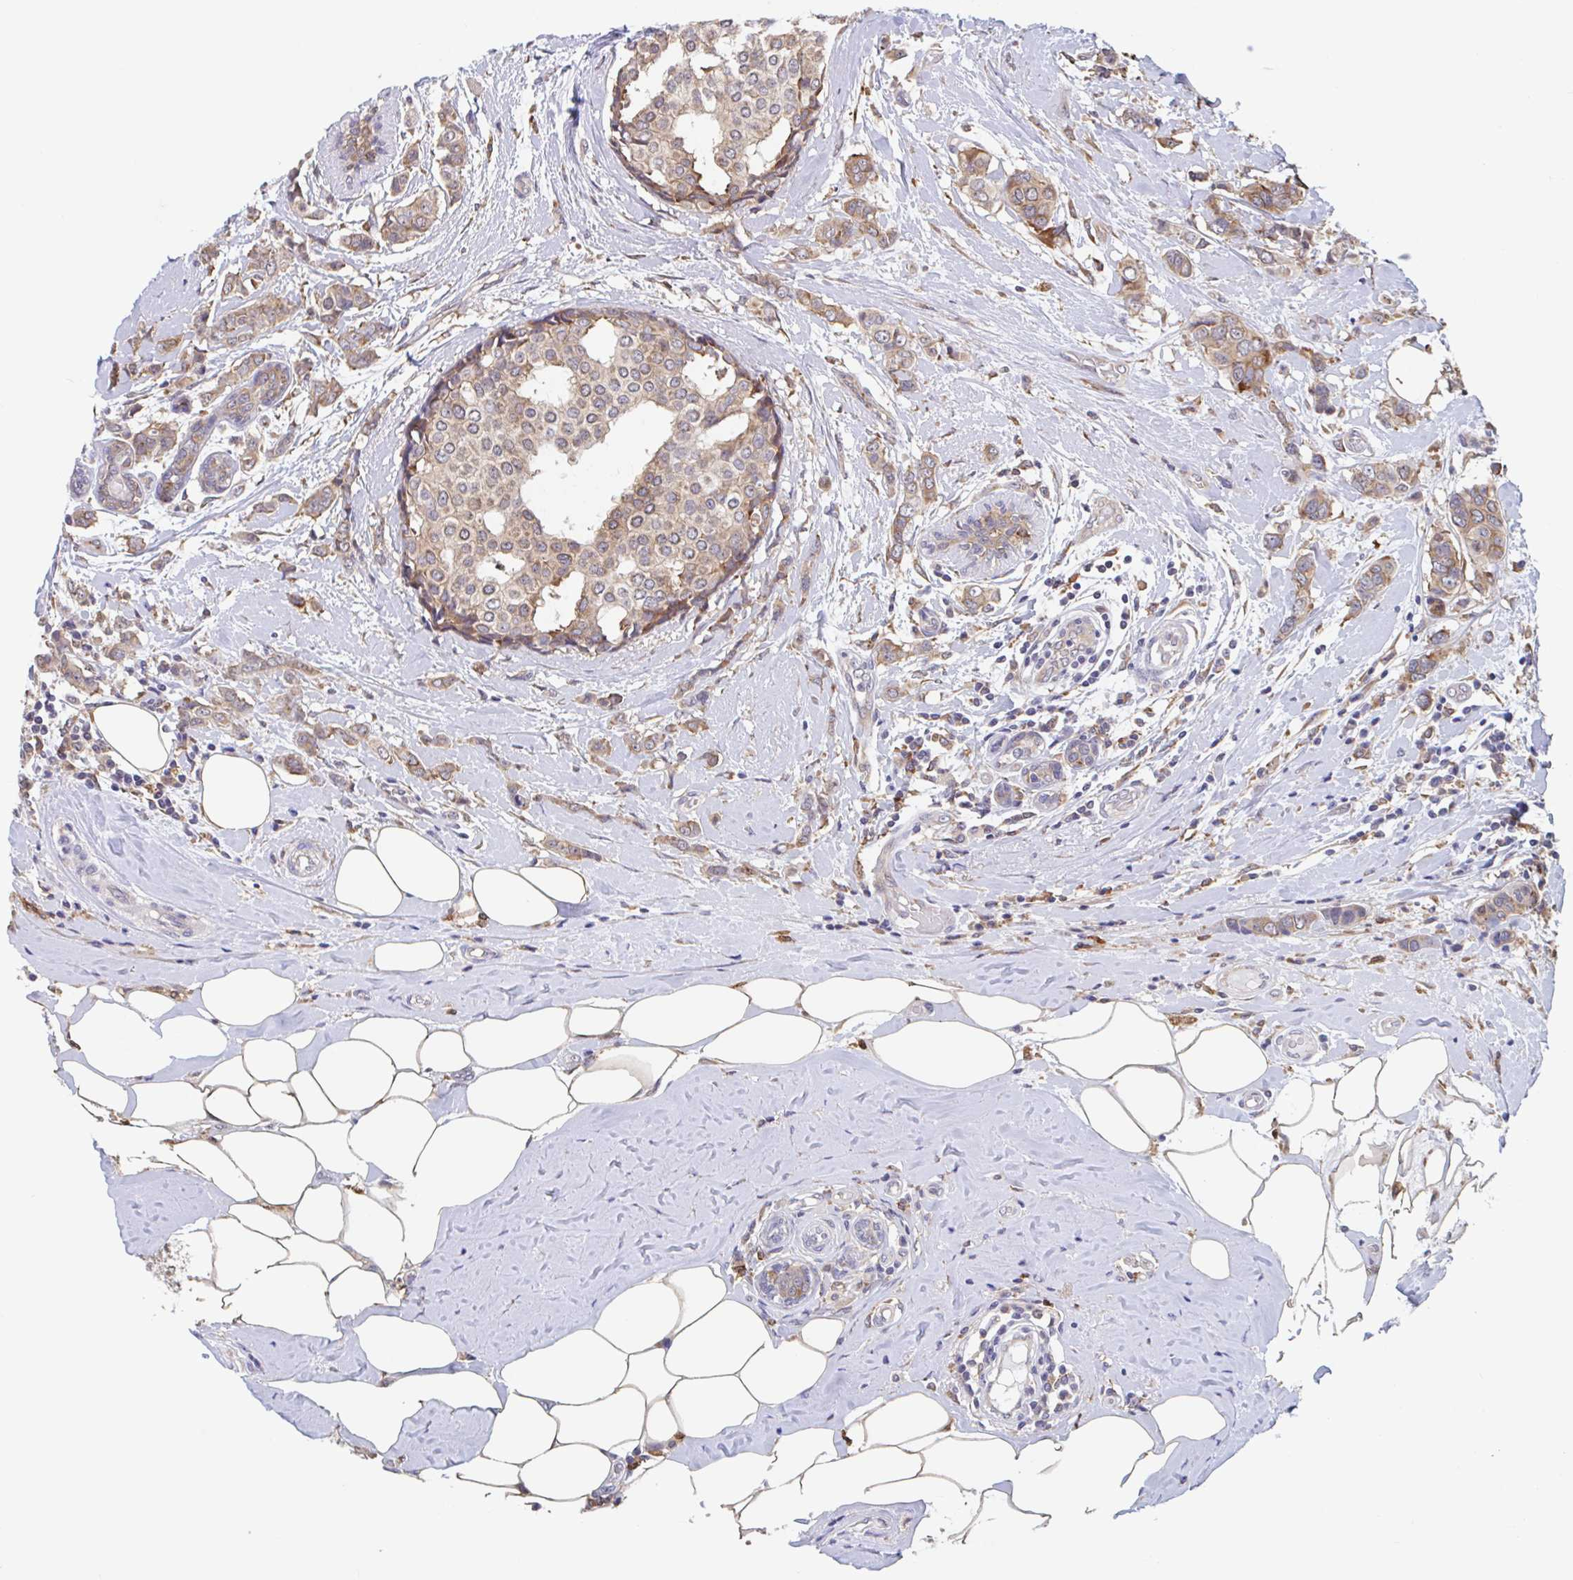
{"staining": {"intensity": "moderate", "quantity": ">75%", "location": "cytoplasmic/membranous"}, "tissue": "breast cancer", "cell_type": "Tumor cells", "image_type": "cancer", "snomed": [{"axis": "morphology", "description": "Lobular carcinoma"}, {"axis": "topography", "description": "Breast"}], "caption": "IHC (DAB (3,3'-diaminobenzidine)) staining of human breast lobular carcinoma demonstrates moderate cytoplasmic/membranous protein staining in about >75% of tumor cells.", "gene": "SNX8", "patient": {"sex": "female", "age": 51}}